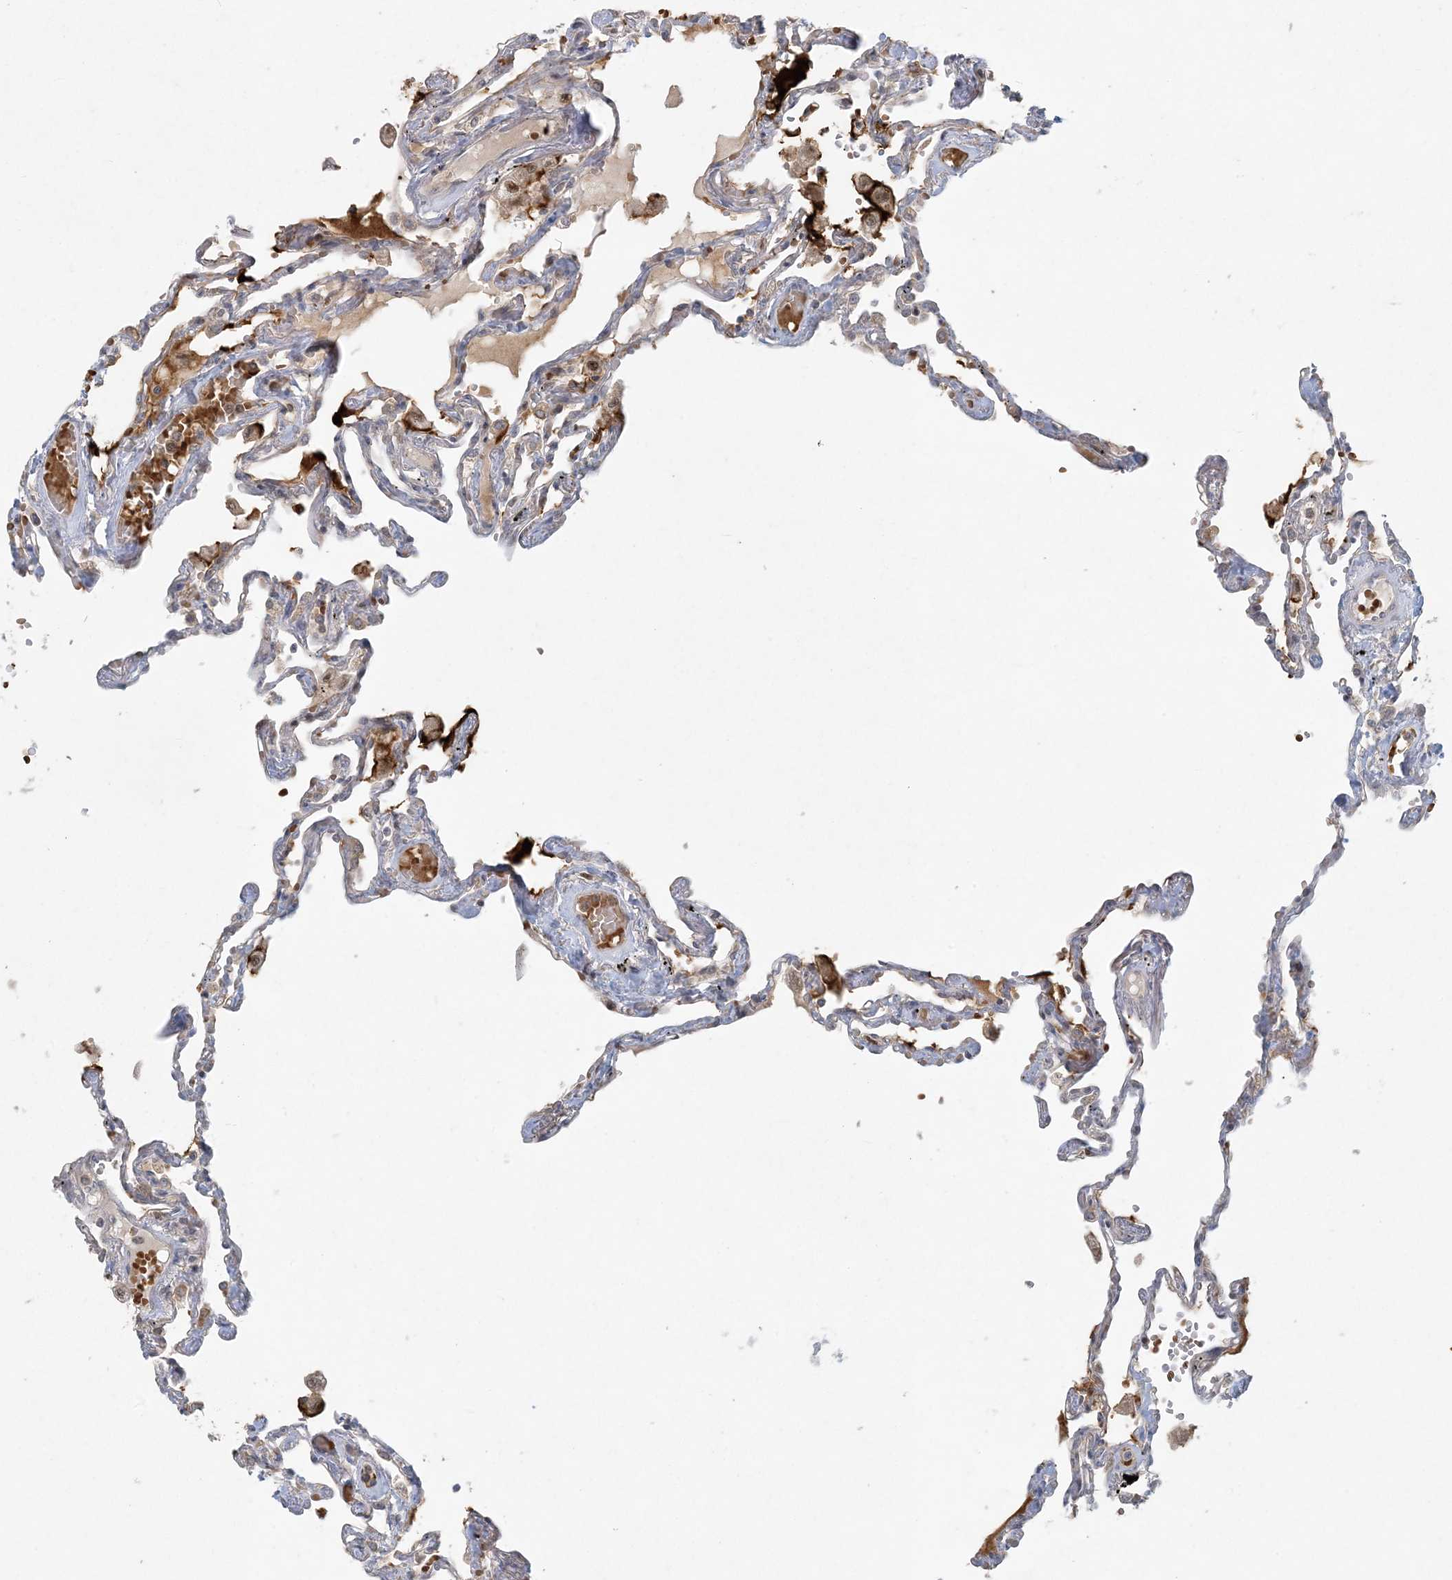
{"staining": {"intensity": "negative", "quantity": "none", "location": "none"}, "tissue": "lung", "cell_type": "Alveolar cells", "image_type": "normal", "snomed": [{"axis": "morphology", "description": "Normal tissue, NOS"}, {"axis": "topography", "description": "Lung"}], "caption": "Immunohistochemistry (IHC) histopathology image of benign lung: lung stained with DAB shows no significant protein positivity in alveolar cells.", "gene": "CTDNEP1", "patient": {"sex": "female", "age": 67}}